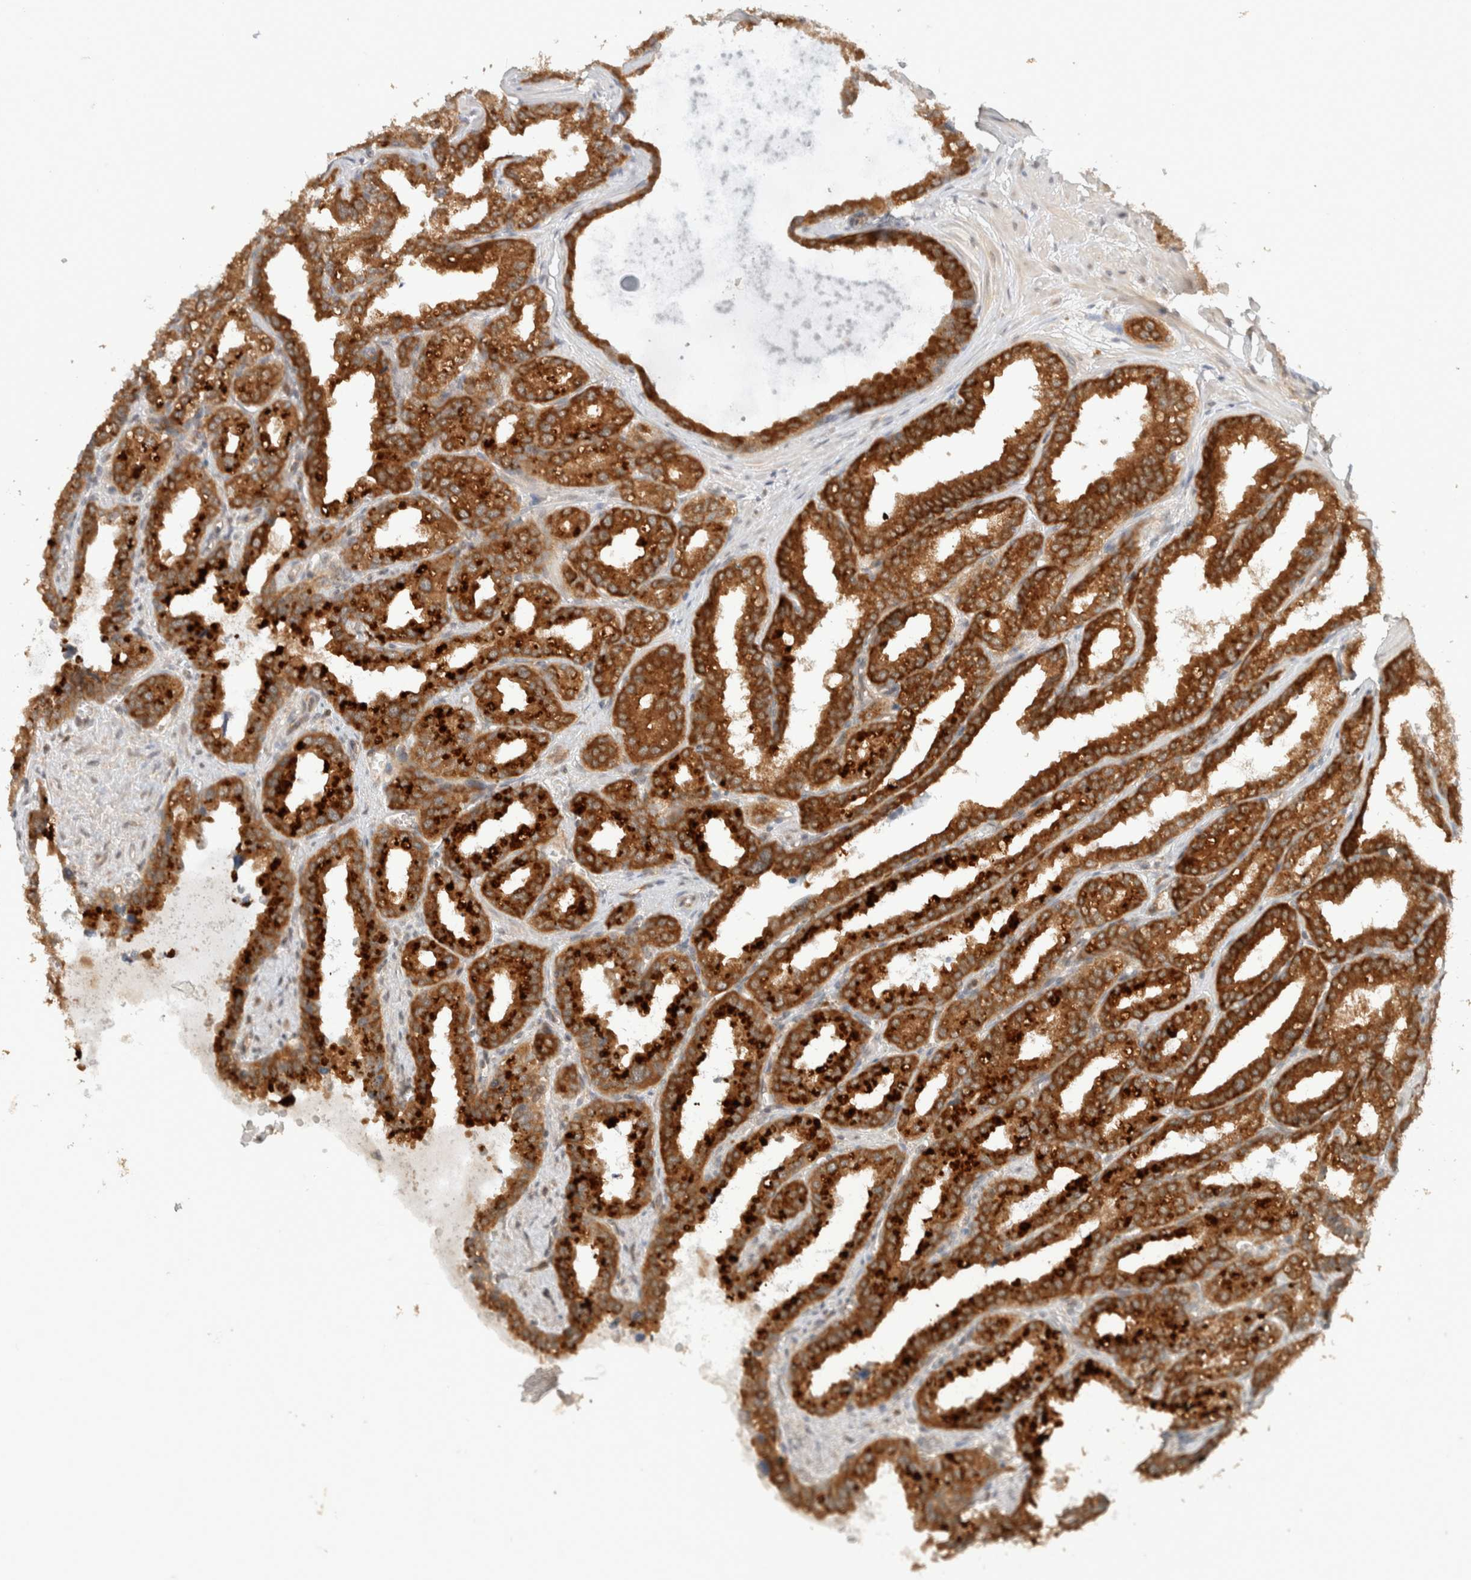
{"staining": {"intensity": "strong", "quantity": ">75%", "location": "cytoplasmic/membranous"}, "tissue": "seminal vesicle", "cell_type": "Glandular cells", "image_type": "normal", "snomed": [{"axis": "morphology", "description": "Normal tissue, NOS"}, {"axis": "topography", "description": "Prostate"}, {"axis": "topography", "description": "Seminal veicle"}], "caption": "Protein staining exhibits strong cytoplasmic/membranous positivity in approximately >75% of glandular cells in normal seminal vesicle. (DAB IHC with brightfield microscopy, high magnification).", "gene": "ARFGEF2", "patient": {"sex": "male", "age": 51}}